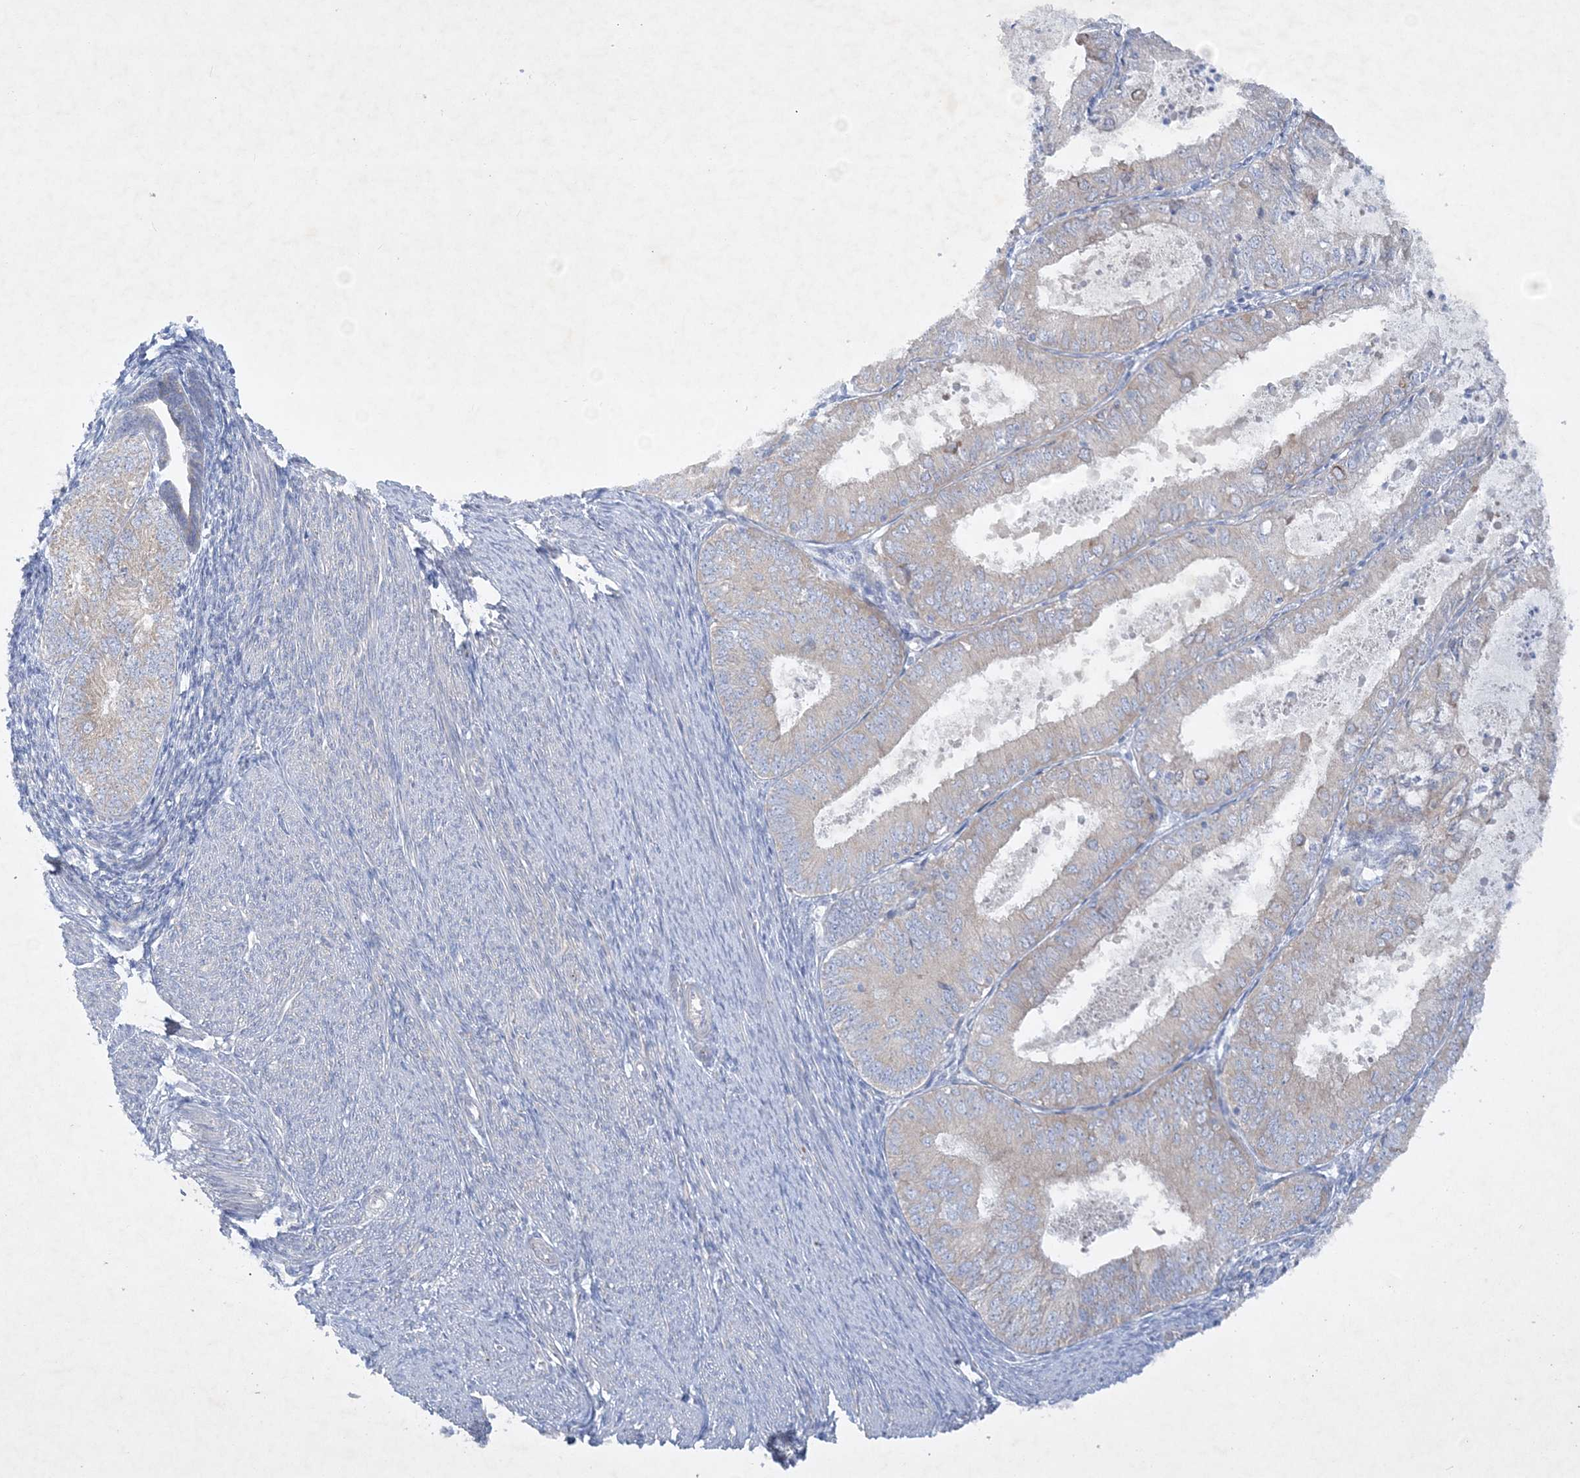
{"staining": {"intensity": "negative", "quantity": "none", "location": "none"}, "tissue": "endometrial cancer", "cell_type": "Tumor cells", "image_type": "cancer", "snomed": [{"axis": "morphology", "description": "Adenocarcinoma, NOS"}, {"axis": "topography", "description": "Endometrium"}], "caption": "Protein analysis of endometrial adenocarcinoma reveals no significant expression in tumor cells.", "gene": "FARSB", "patient": {"sex": "female", "age": 57}}